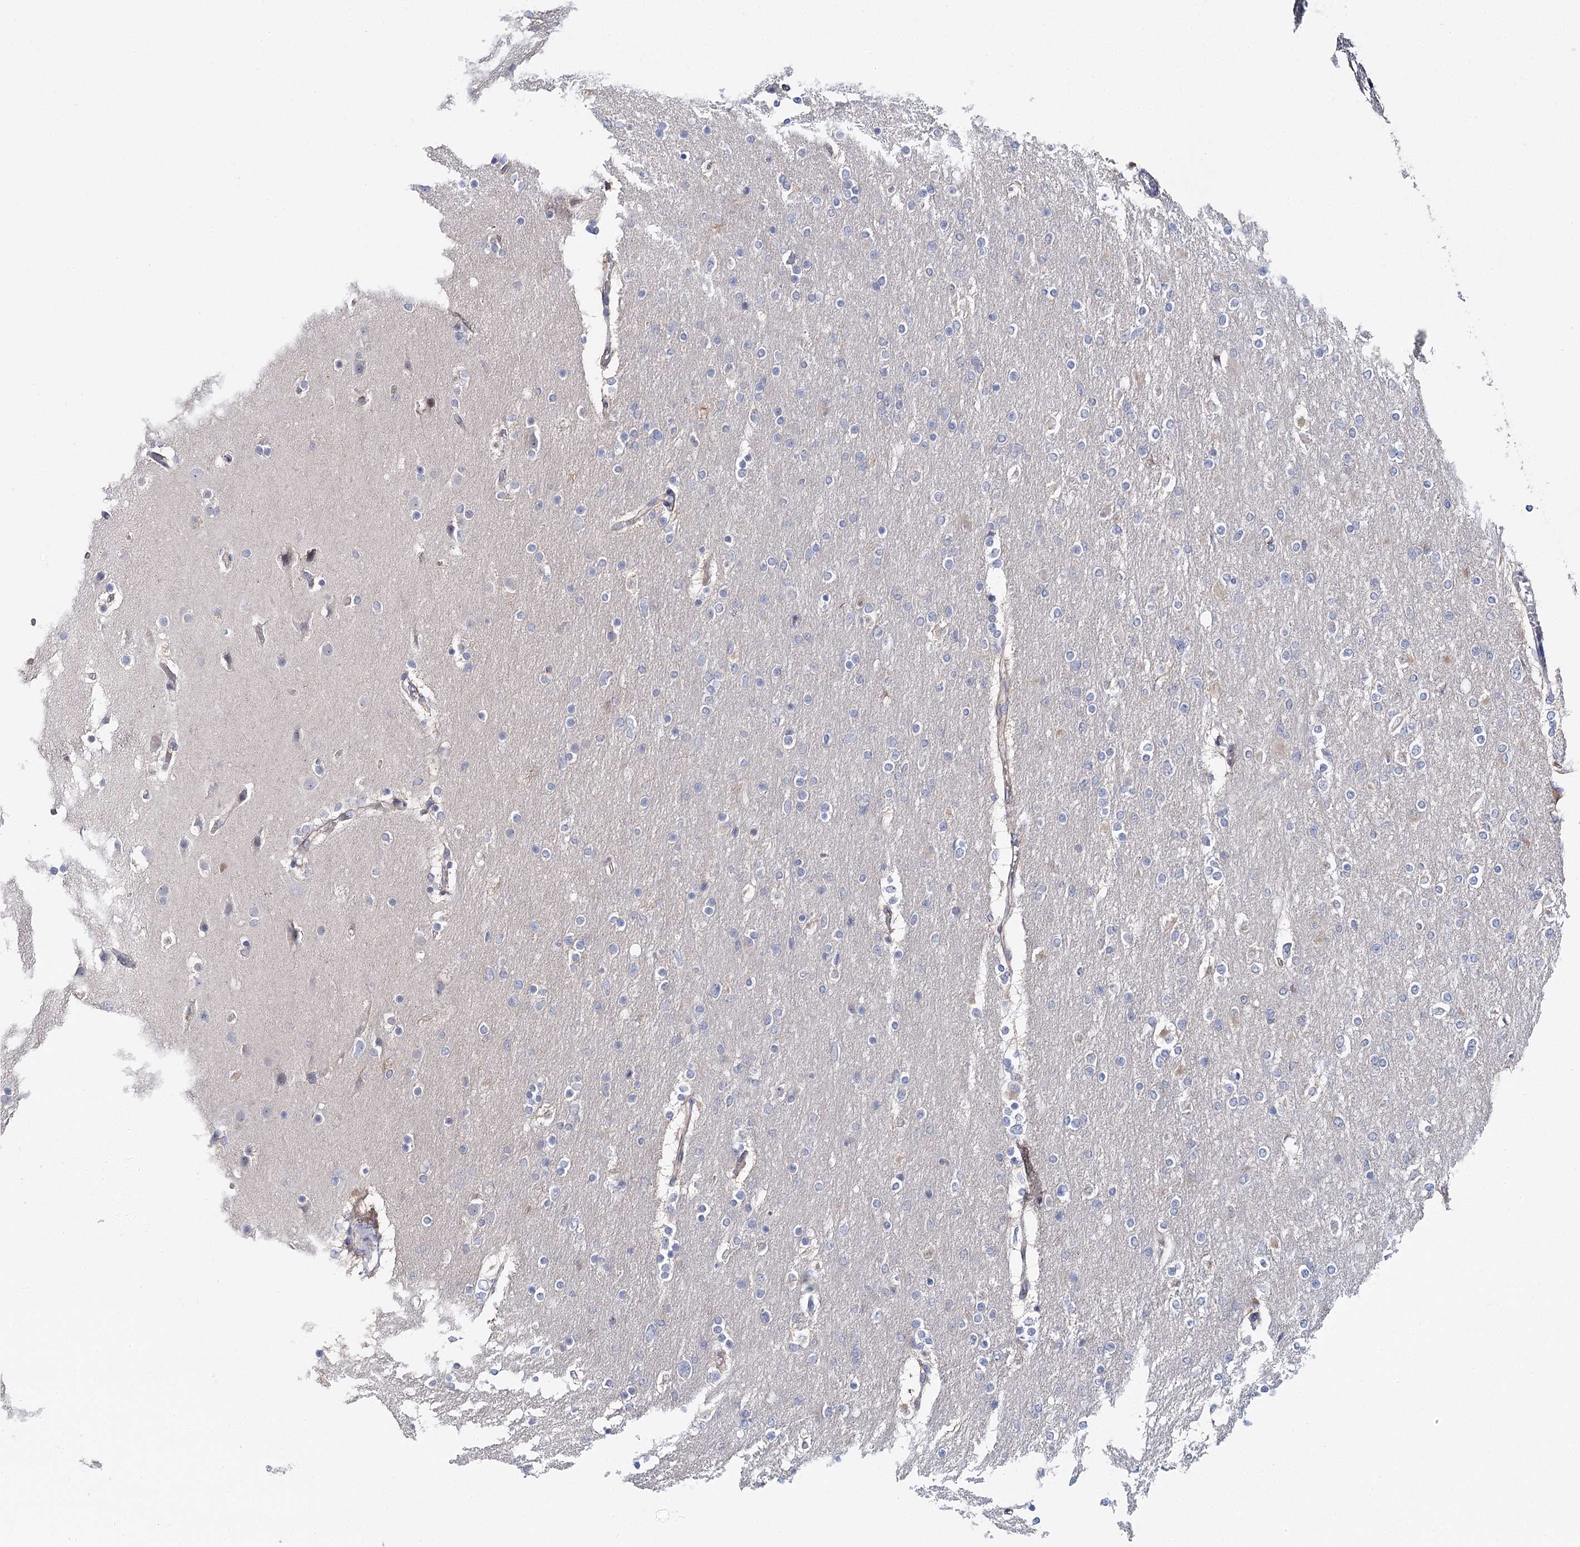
{"staining": {"intensity": "negative", "quantity": "none", "location": "none"}, "tissue": "glioma", "cell_type": "Tumor cells", "image_type": "cancer", "snomed": [{"axis": "morphology", "description": "Glioma, malignant, High grade"}, {"axis": "topography", "description": "Cerebral cortex"}], "caption": "Immunohistochemistry micrograph of human glioma stained for a protein (brown), which displays no expression in tumor cells.", "gene": "LRRC14B", "patient": {"sex": "female", "age": 36}}